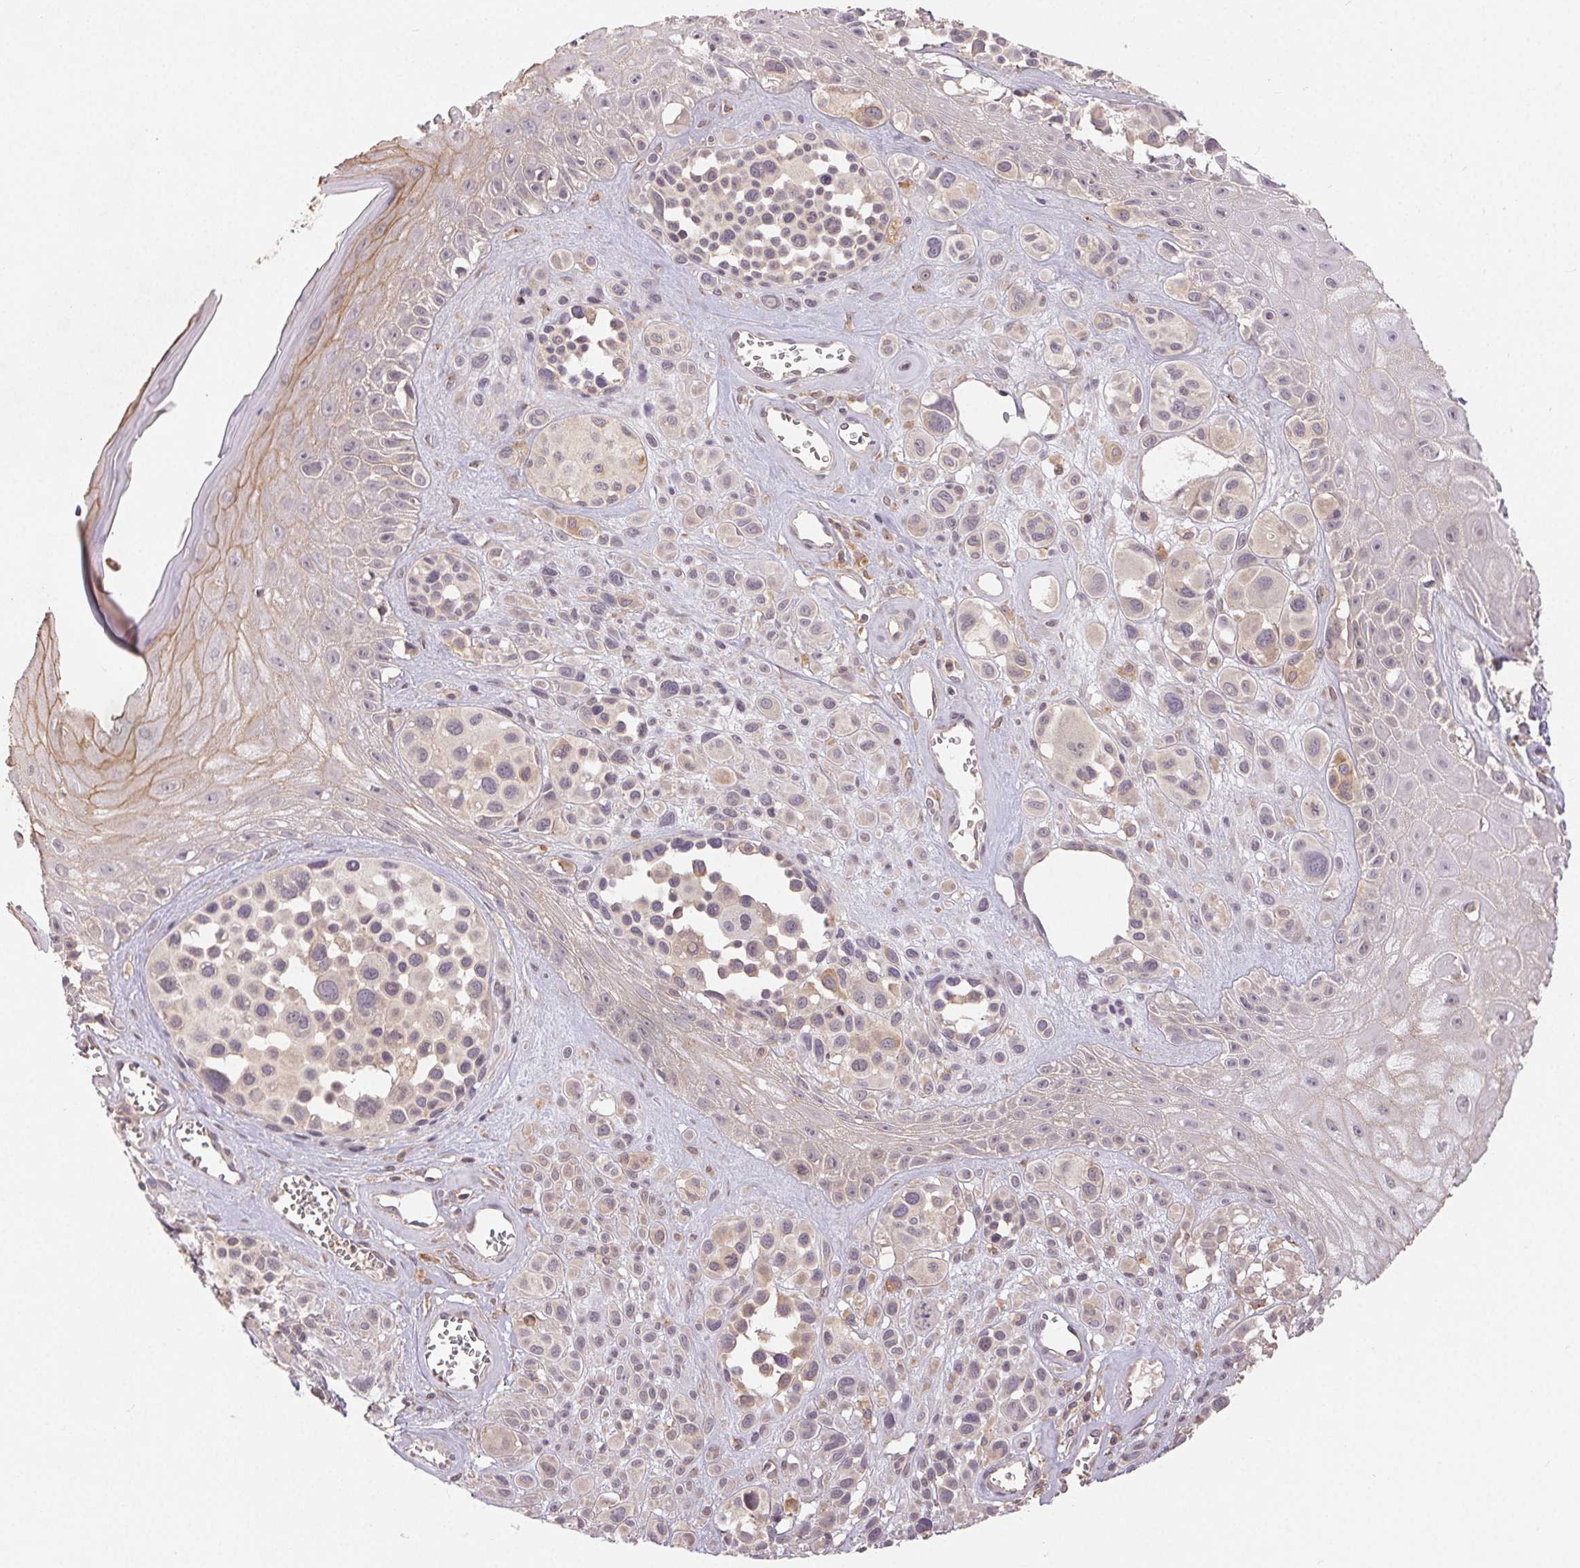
{"staining": {"intensity": "weak", "quantity": "<25%", "location": "cytoplasmic/membranous"}, "tissue": "melanoma", "cell_type": "Tumor cells", "image_type": "cancer", "snomed": [{"axis": "morphology", "description": "Malignant melanoma, NOS"}, {"axis": "topography", "description": "Skin"}], "caption": "Malignant melanoma was stained to show a protein in brown. There is no significant positivity in tumor cells.", "gene": "MAPKAPK2", "patient": {"sex": "male", "age": 77}}